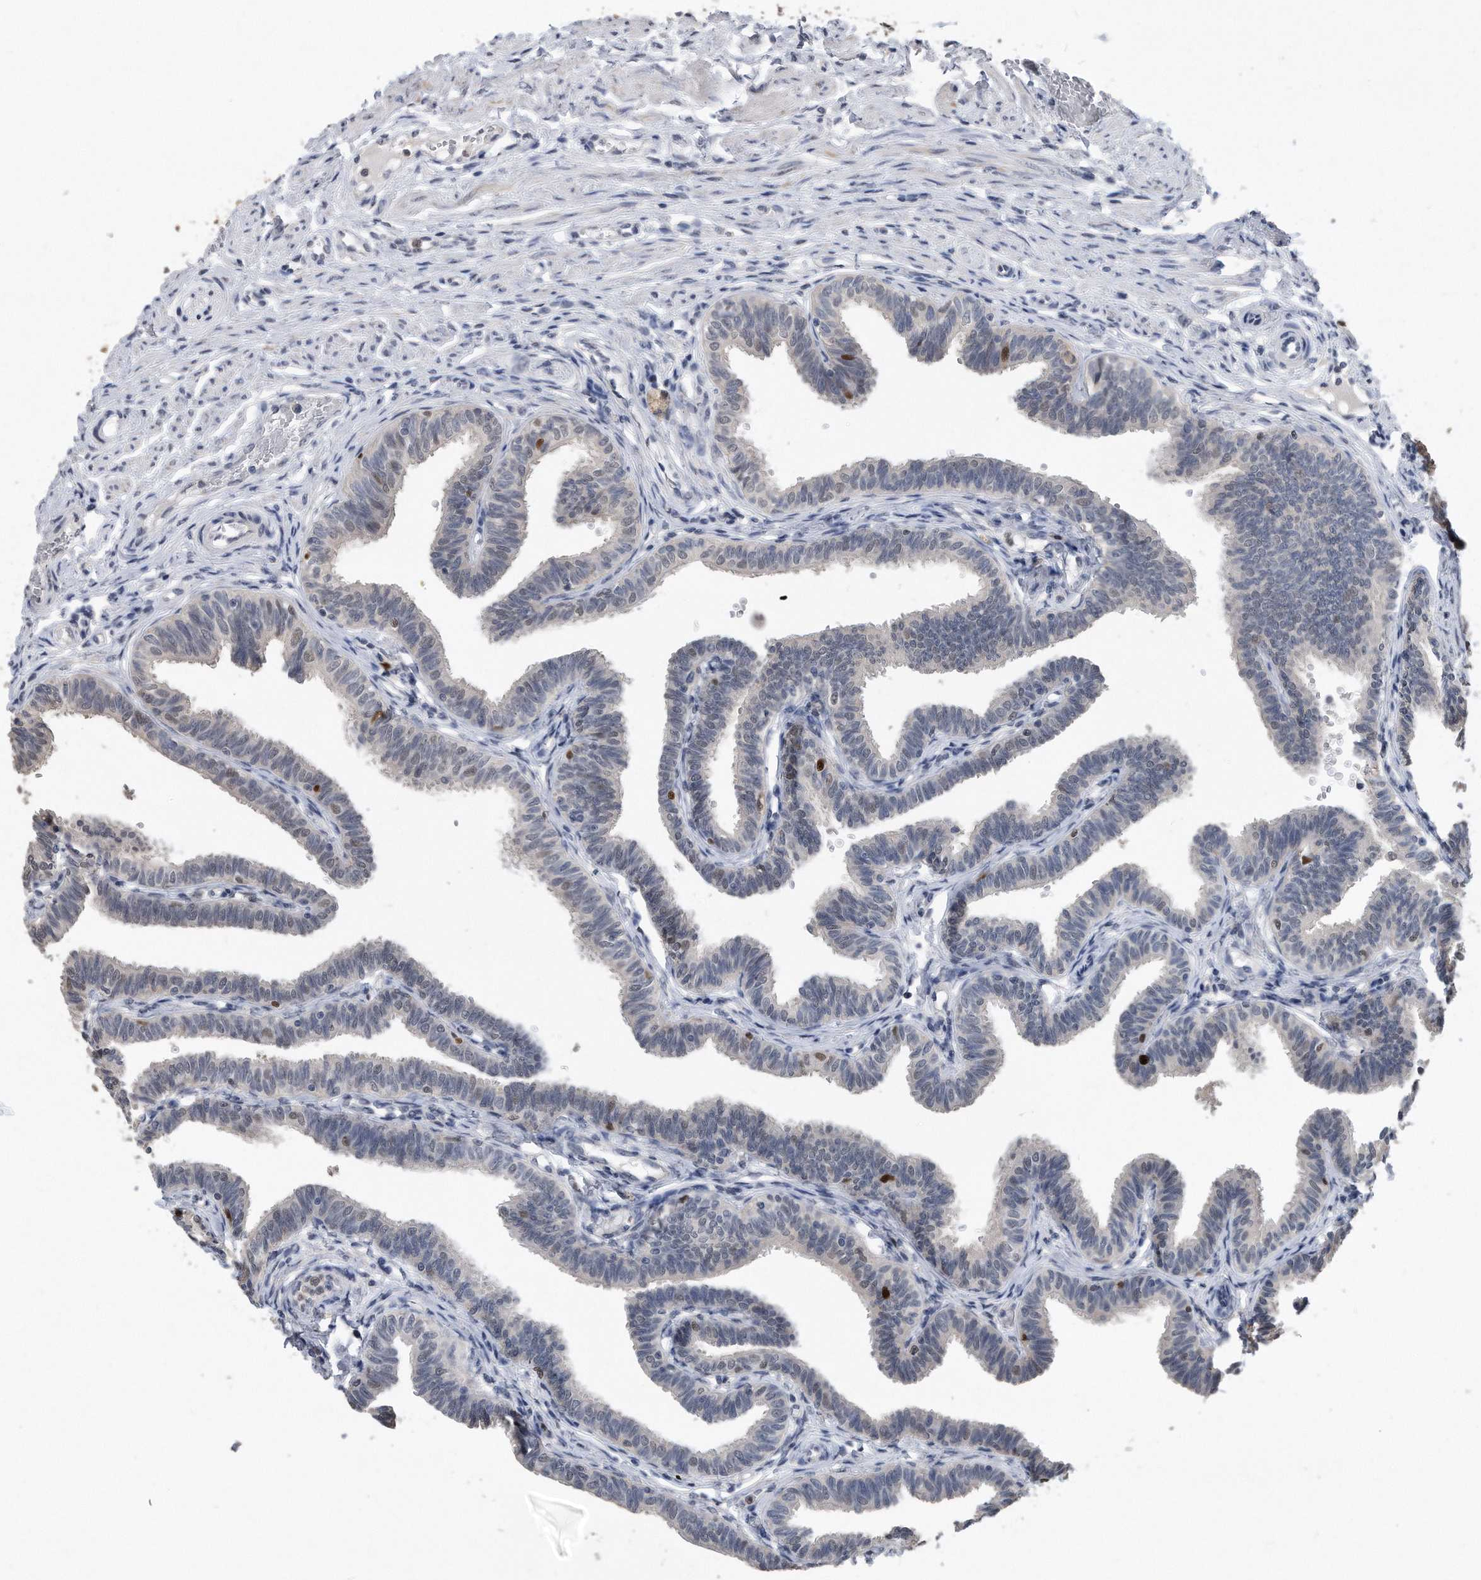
{"staining": {"intensity": "strong", "quantity": "<25%", "location": "nuclear"}, "tissue": "fallopian tube", "cell_type": "Glandular cells", "image_type": "normal", "snomed": [{"axis": "morphology", "description": "Normal tissue, NOS"}, {"axis": "topography", "description": "Fallopian tube"}, {"axis": "topography", "description": "Ovary"}], "caption": "Immunohistochemistry of normal fallopian tube reveals medium levels of strong nuclear positivity in about <25% of glandular cells. The staining is performed using DAB (3,3'-diaminobenzidine) brown chromogen to label protein expression. The nuclei are counter-stained blue using hematoxylin.", "gene": "PCNA", "patient": {"sex": "female", "age": 23}}